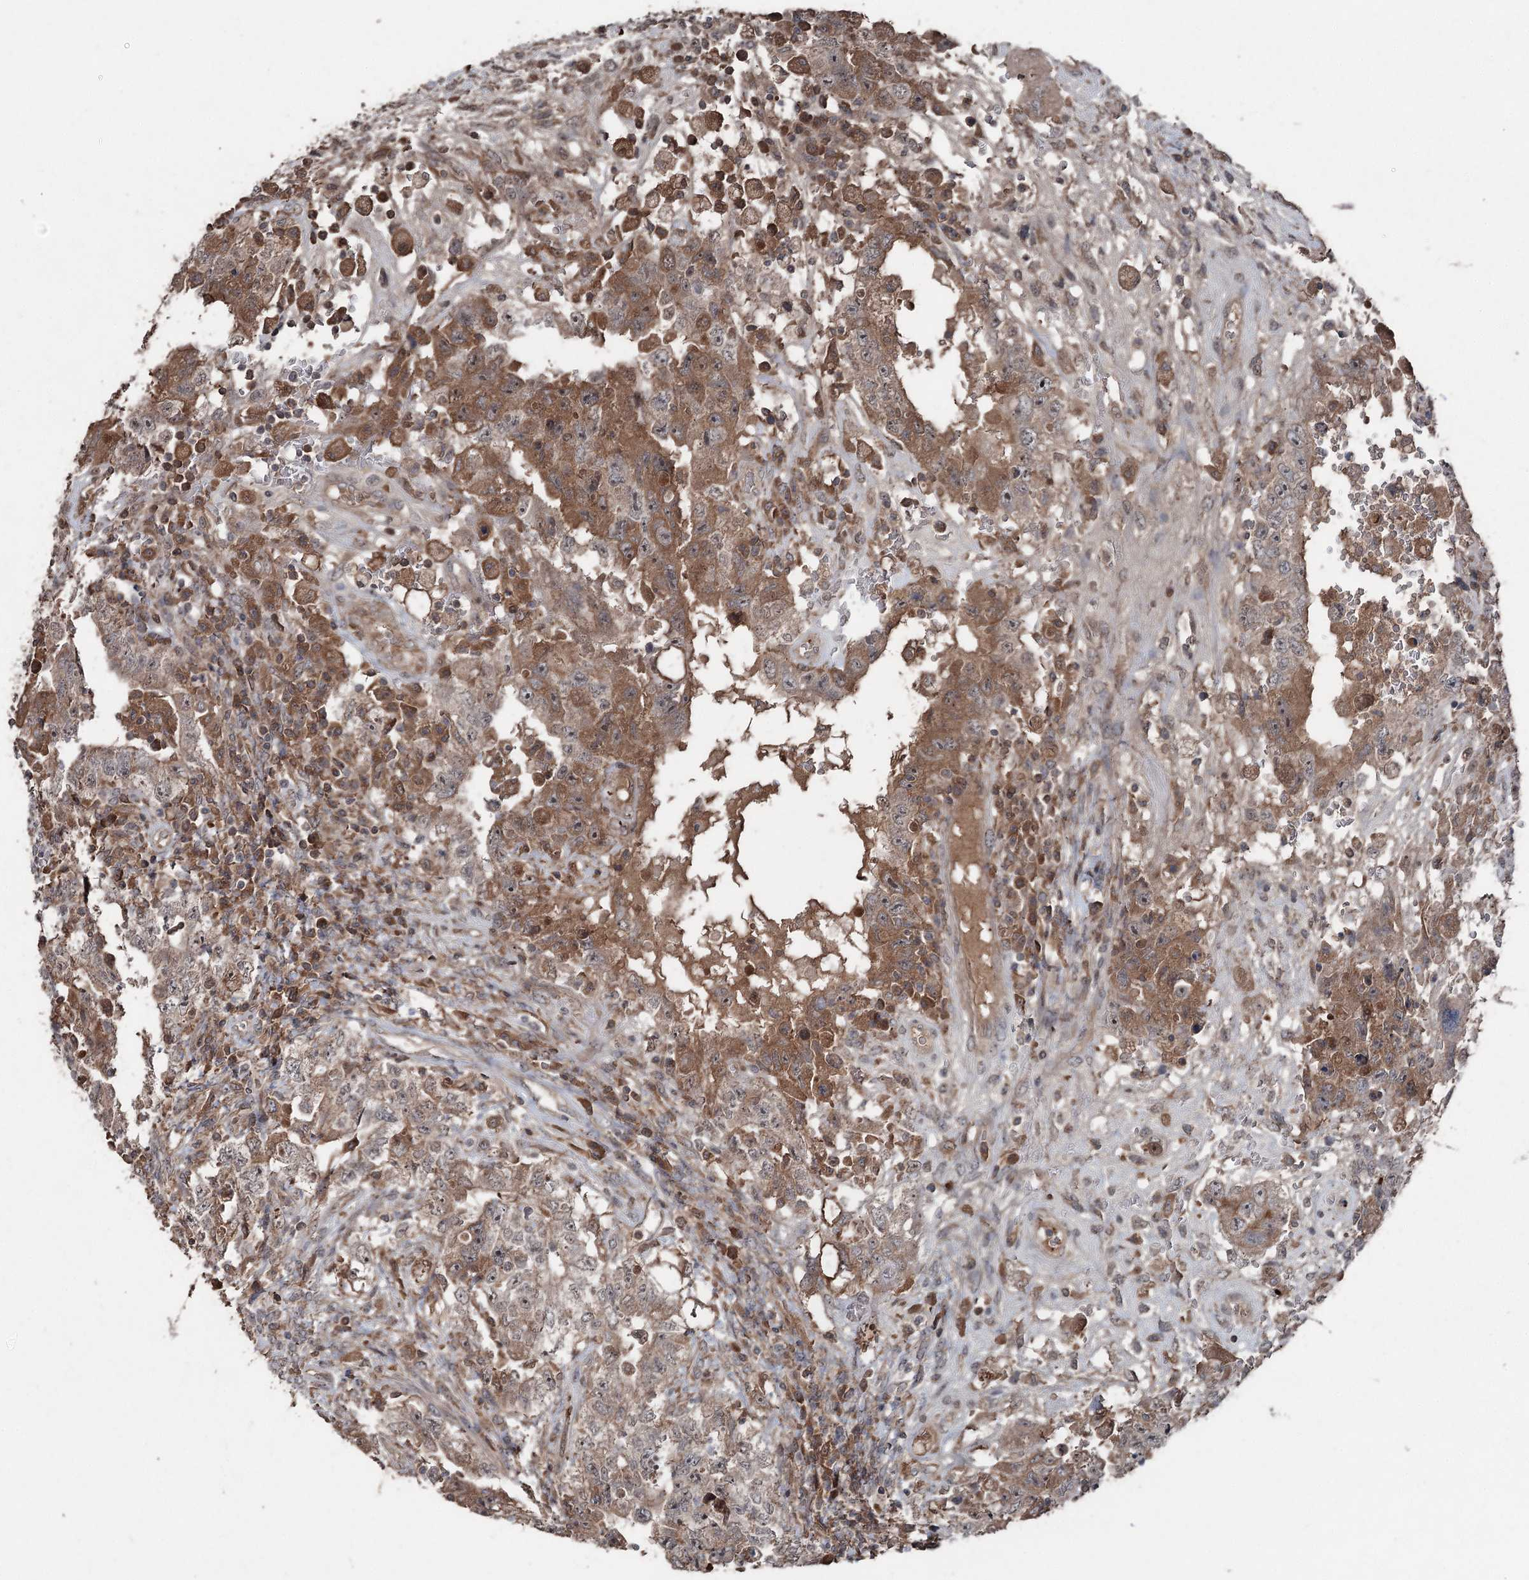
{"staining": {"intensity": "moderate", "quantity": ">75%", "location": "cytoplasmic/membranous"}, "tissue": "testis cancer", "cell_type": "Tumor cells", "image_type": "cancer", "snomed": [{"axis": "morphology", "description": "Carcinoma, Embryonal, NOS"}, {"axis": "topography", "description": "Testis"}], "caption": "A micrograph of testis embryonal carcinoma stained for a protein exhibits moderate cytoplasmic/membranous brown staining in tumor cells. (Stains: DAB (3,3'-diaminobenzidine) in brown, nuclei in blue, Microscopy: brightfield microscopy at high magnification).", "gene": "MAPK8IP2", "patient": {"sex": "male", "age": 26}}